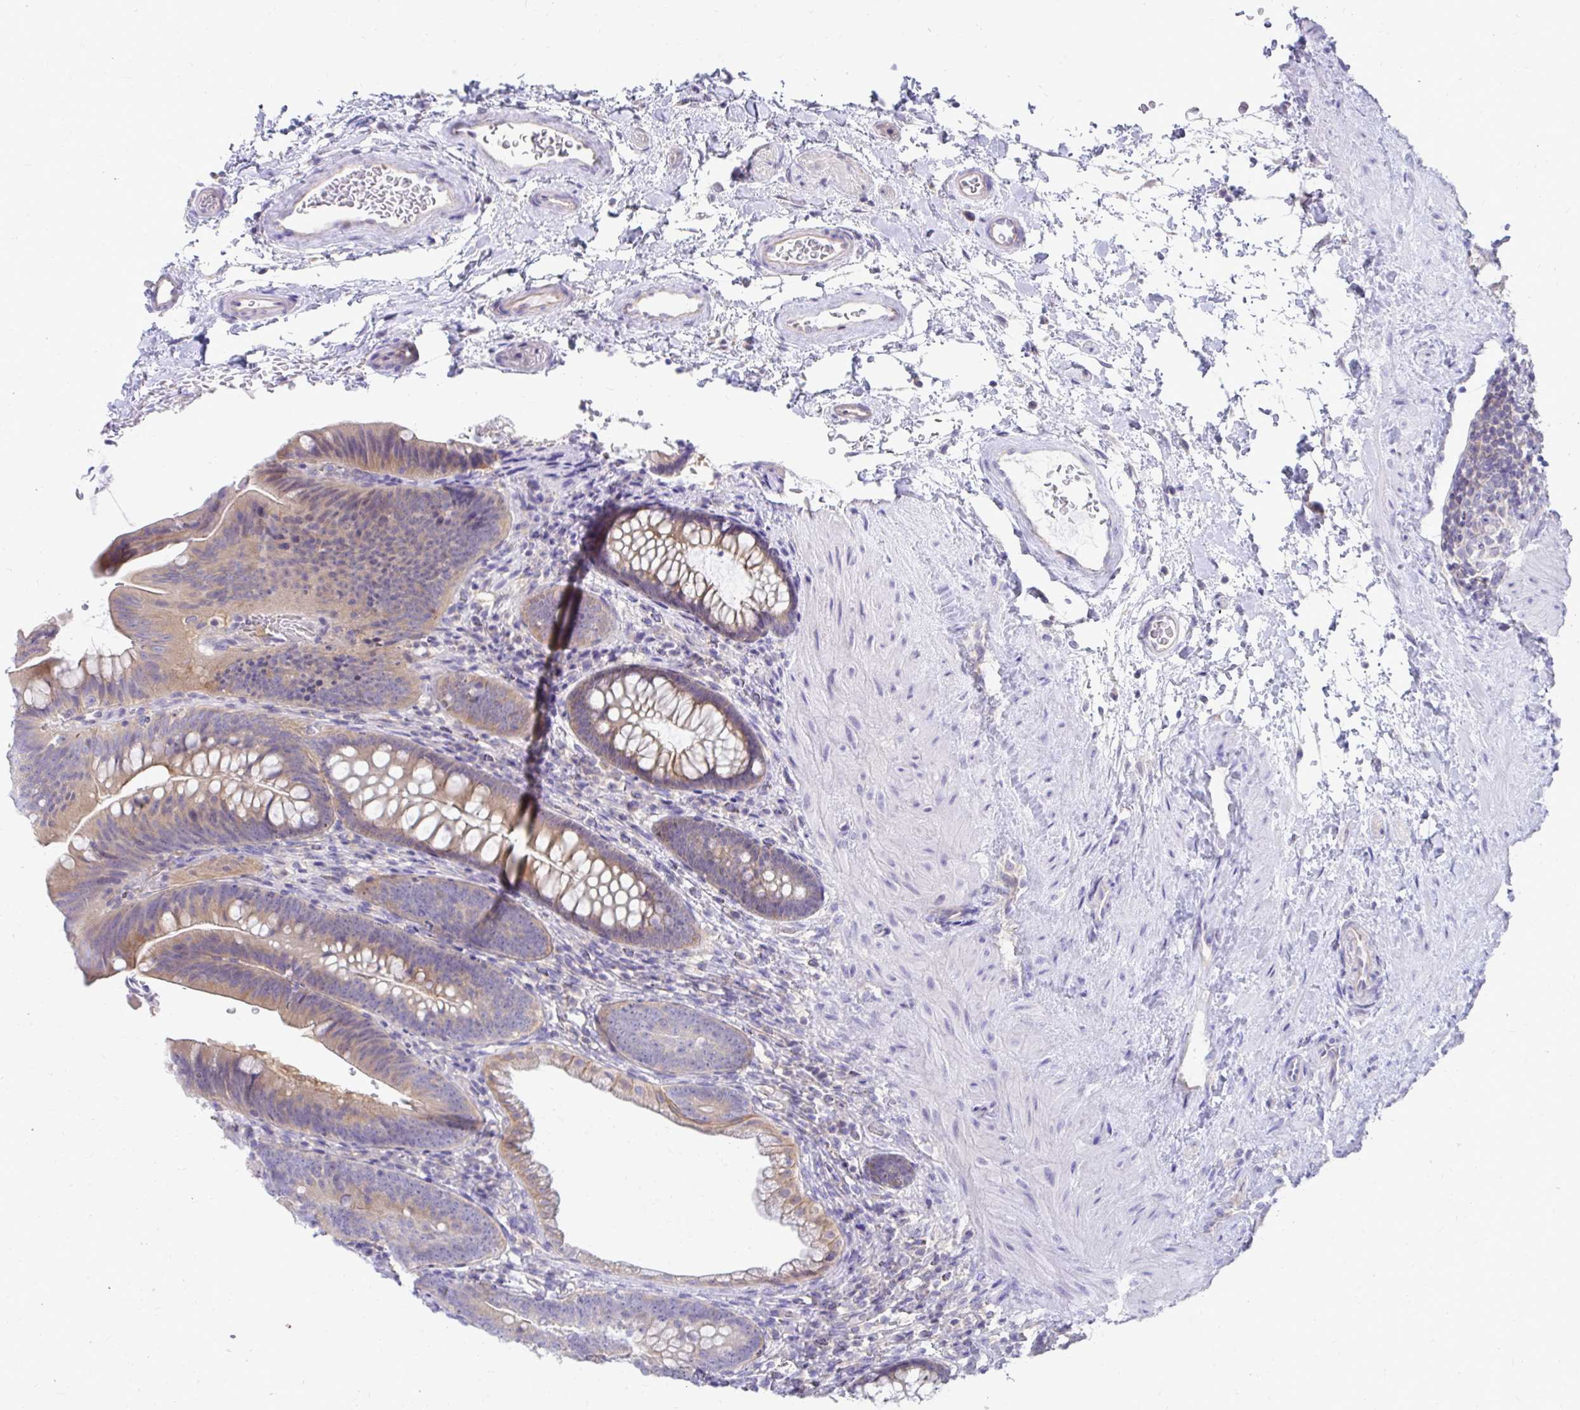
{"staining": {"intensity": "negative", "quantity": "none", "location": "none"}, "tissue": "colon", "cell_type": "Endothelial cells", "image_type": "normal", "snomed": [{"axis": "morphology", "description": "Normal tissue, NOS"}, {"axis": "morphology", "description": "Adenoma, NOS"}, {"axis": "topography", "description": "Soft tissue"}, {"axis": "topography", "description": "Colon"}], "caption": "This is an IHC histopathology image of unremarkable human colon. There is no staining in endothelial cells.", "gene": "C19orf81", "patient": {"sex": "male", "age": 47}}